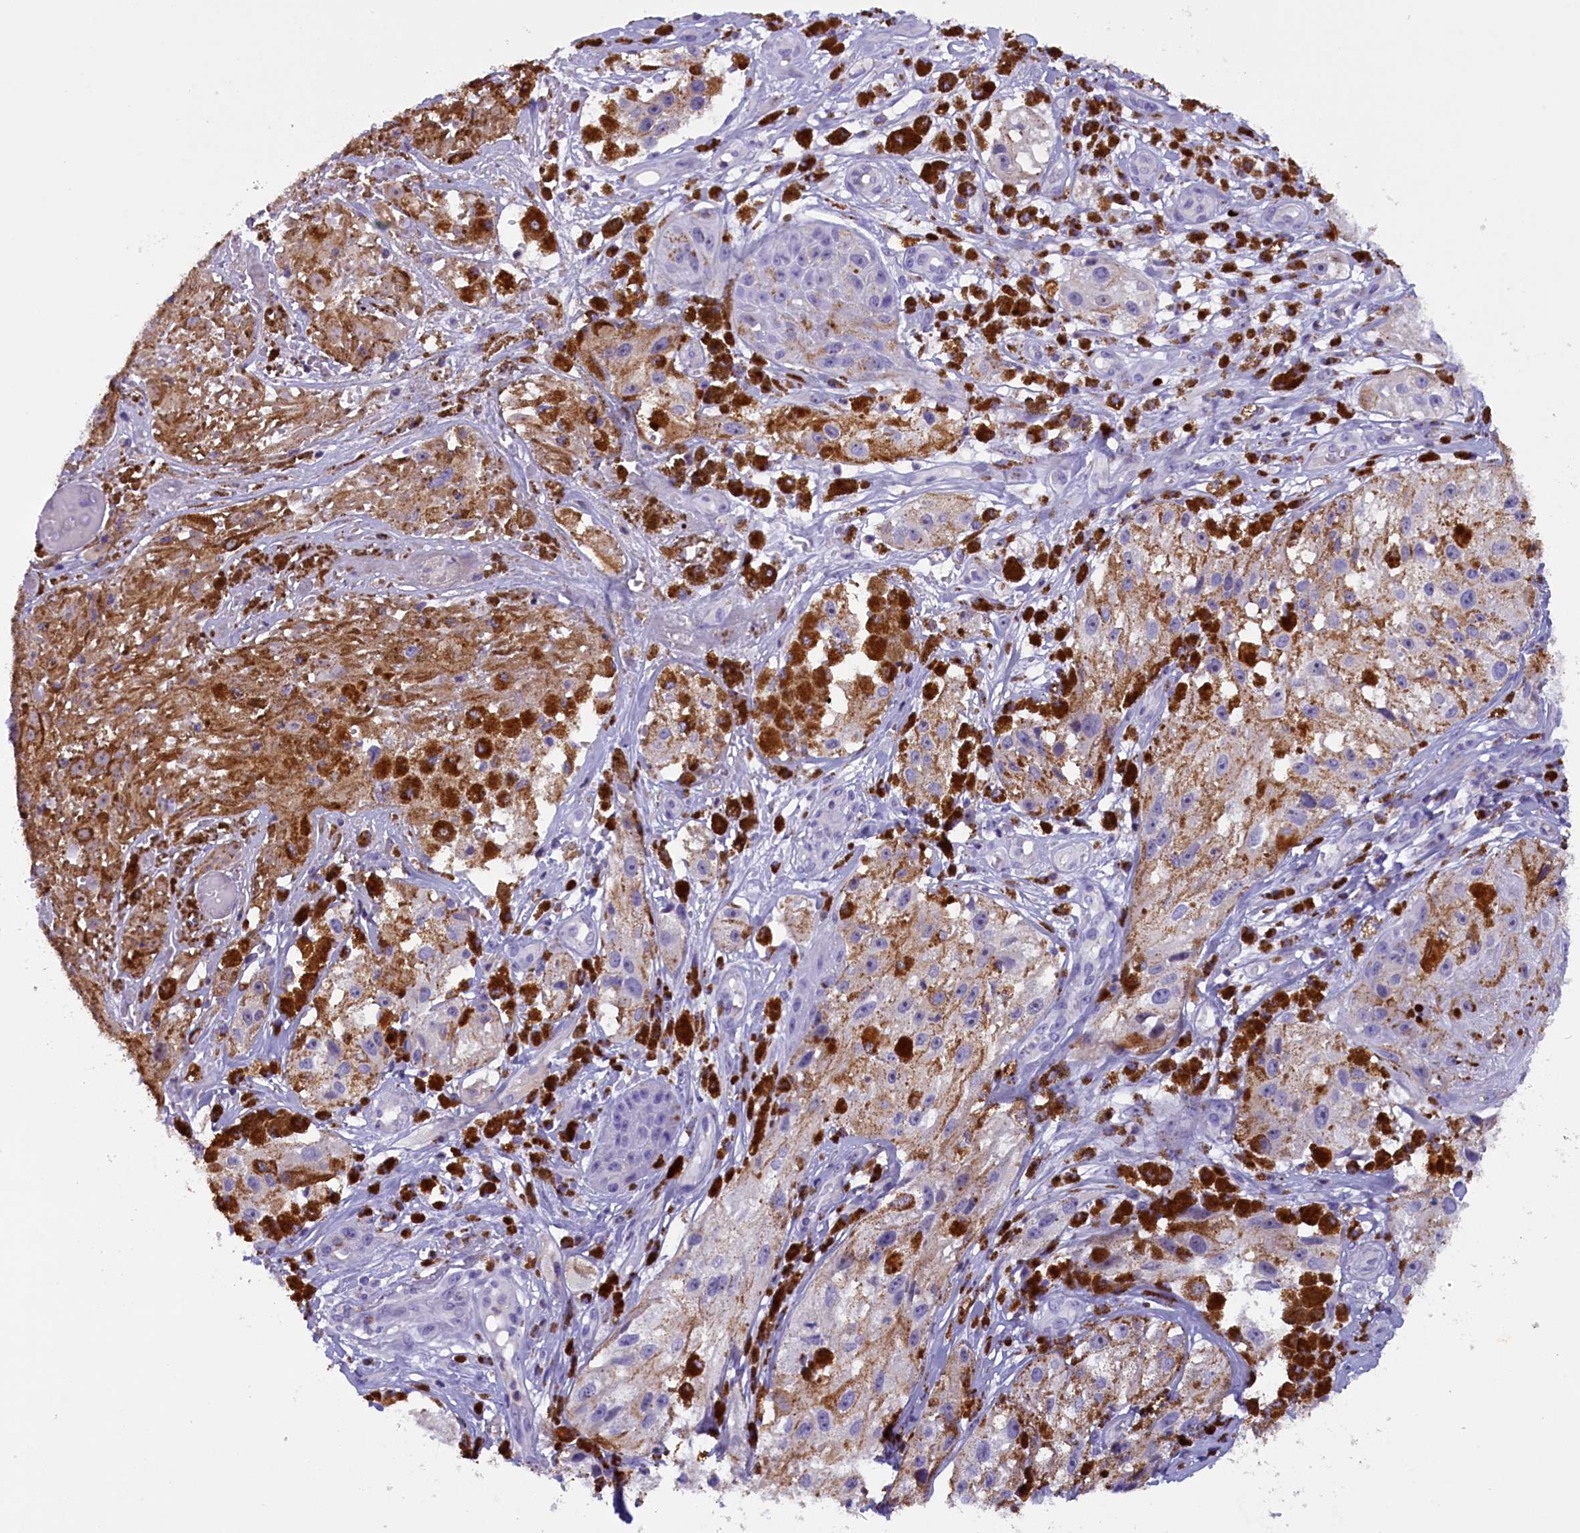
{"staining": {"intensity": "negative", "quantity": "none", "location": "none"}, "tissue": "melanoma", "cell_type": "Tumor cells", "image_type": "cancer", "snomed": [{"axis": "morphology", "description": "Malignant melanoma, NOS"}, {"axis": "topography", "description": "Skin"}], "caption": "Malignant melanoma stained for a protein using IHC displays no staining tumor cells.", "gene": "RTTN", "patient": {"sex": "male", "age": 88}}